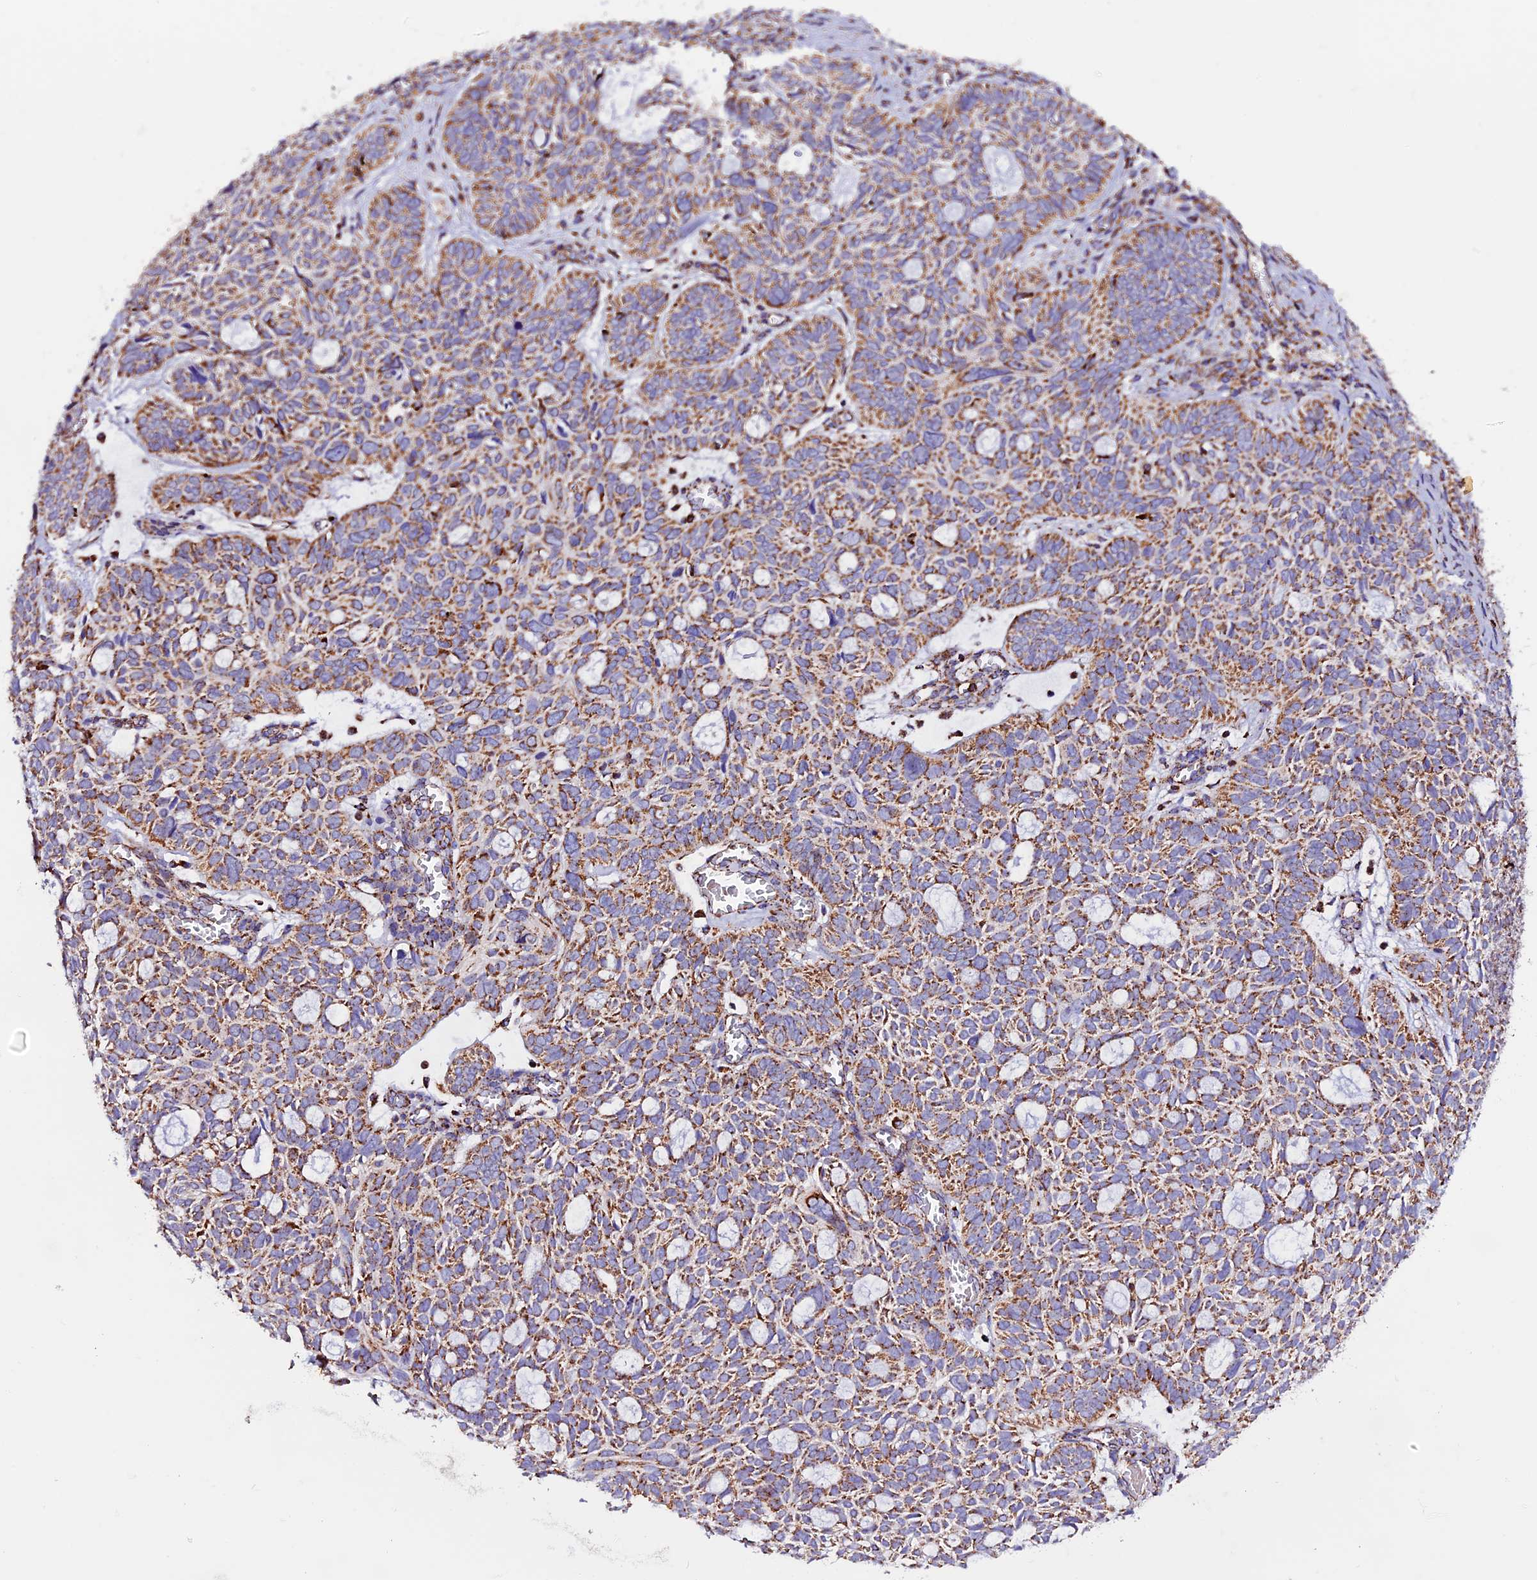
{"staining": {"intensity": "moderate", "quantity": ">75%", "location": "cytoplasmic/membranous"}, "tissue": "skin cancer", "cell_type": "Tumor cells", "image_type": "cancer", "snomed": [{"axis": "morphology", "description": "Basal cell carcinoma"}, {"axis": "topography", "description": "Skin"}], "caption": "Skin cancer (basal cell carcinoma) stained with DAB immunohistochemistry (IHC) displays medium levels of moderate cytoplasmic/membranous expression in about >75% of tumor cells.", "gene": "CX3CL1", "patient": {"sex": "male", "age": 69}}